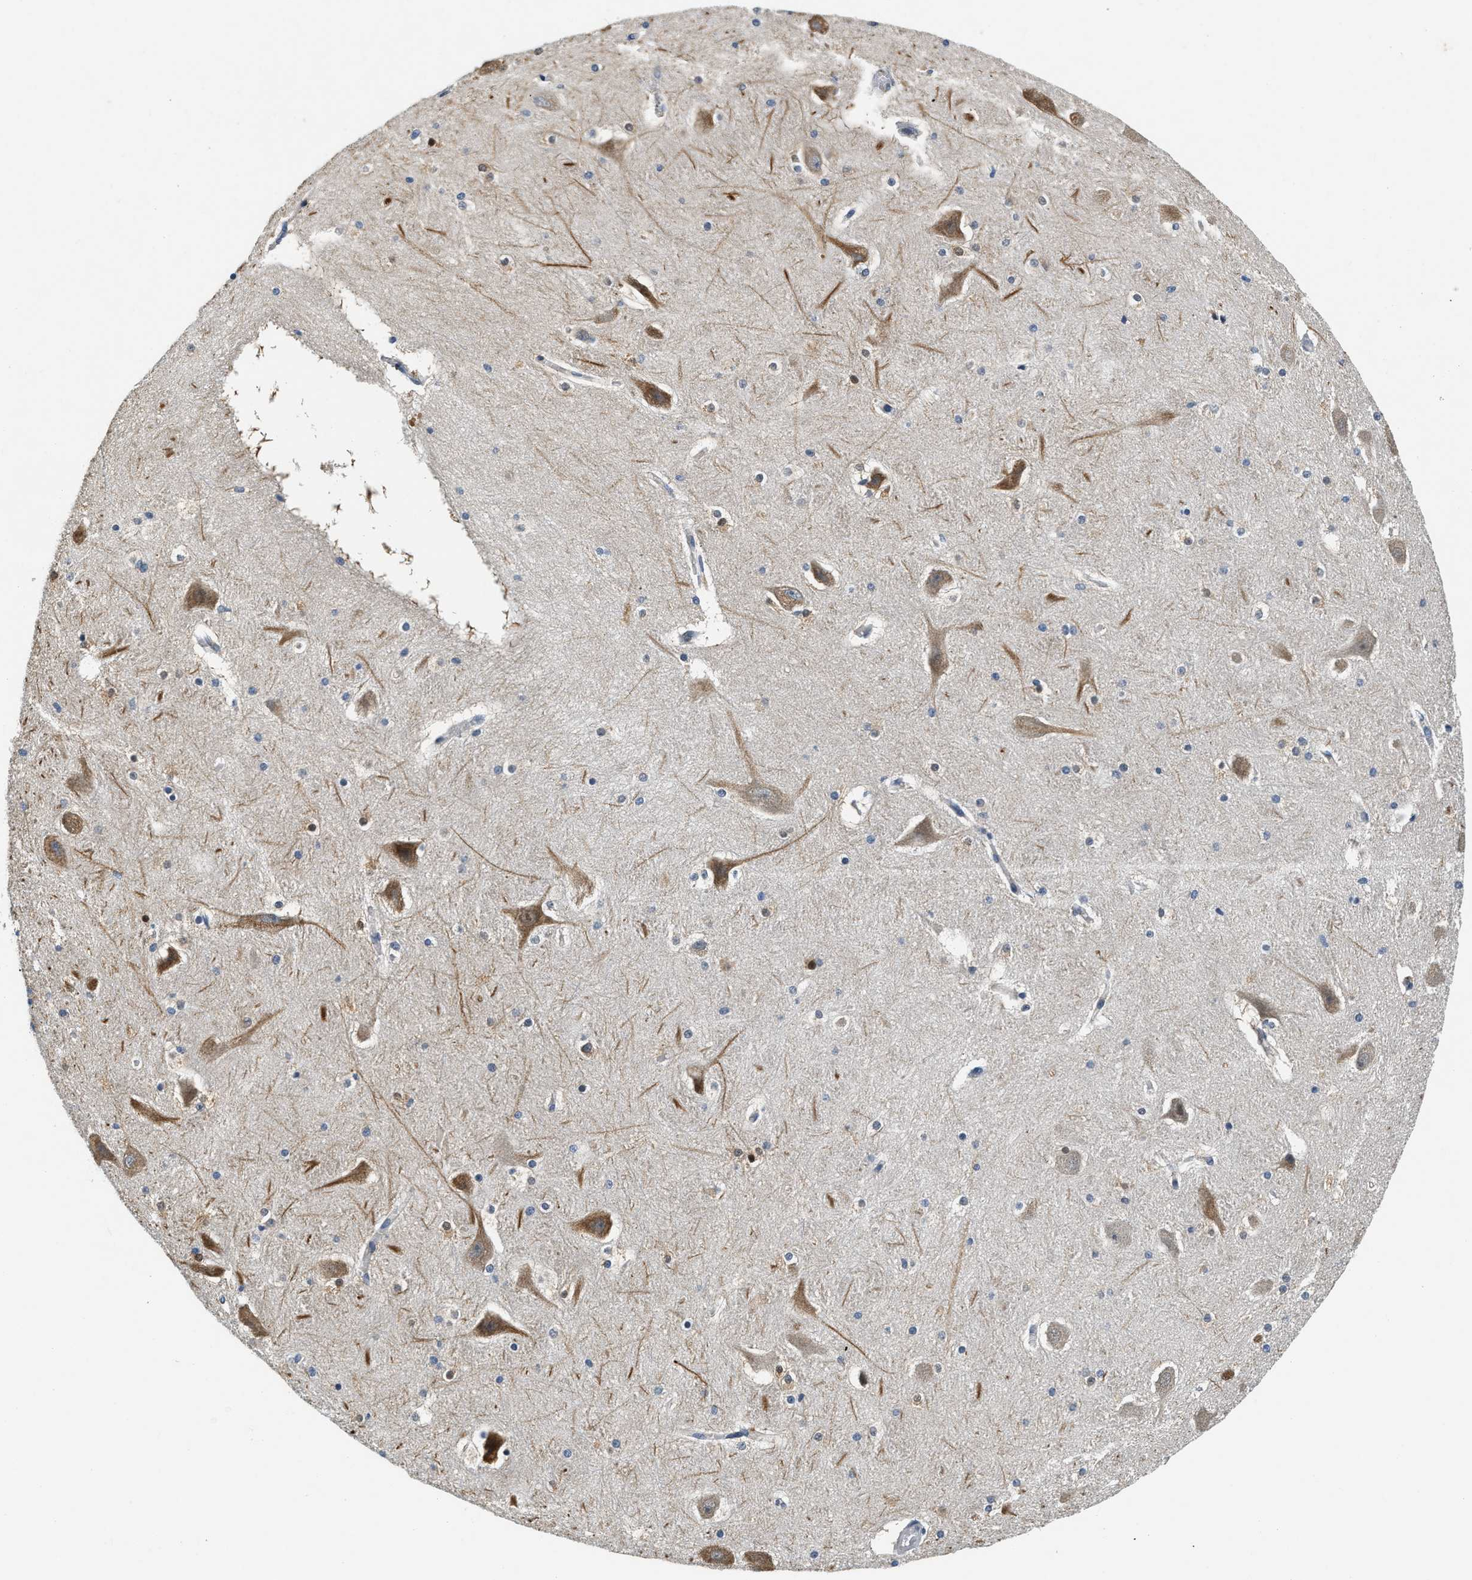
{"staining": {"intensity": "moderate", "quantity": "<25%", "location": "cytoplasmic/membranous"}, "tissue": "hippocampus", "cell_type": "Glial cells", "image_type": "normal", "snomed": [{"axis": "morphology", "description": "Normal tissue, NOS"}, {"axis": "topography", "description": "Hippocampus"}], "caption": "Immunohistochemical staining of unremarkable hippocampus displays low levels of moderate cytoplasmic/membranous positivity in about <25% of glial cells. (DAB (3,3'-diaminobenzidine) IHC, brown staining for protein, blue staining for nuclei).", "gene": "YAE1", "patient": {"sex": "male", "age": 45}}